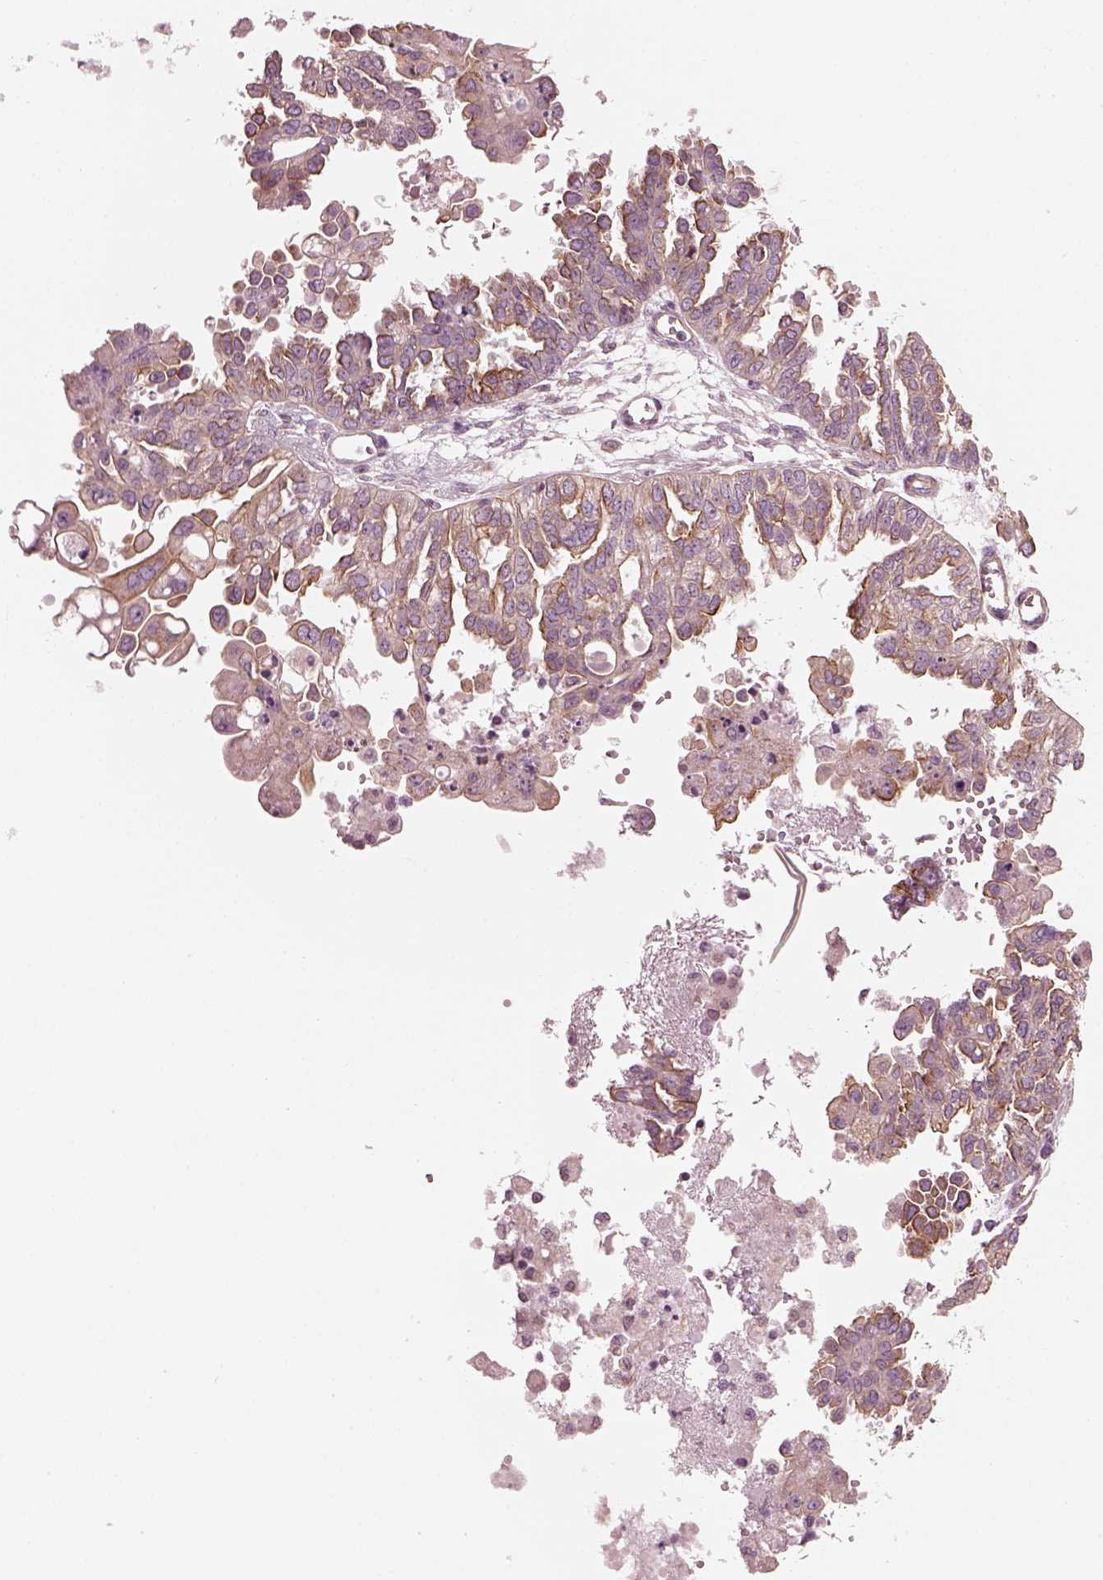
{"staining": {"intensity": "weak", "quantity": ">75%", "location": "cytoplasmic/membranous"}, "tissue": "ovarian cancer", "cell_type": "Tumor cells", "image_type": "cancer", "snomed": [{"axis": "morphology", "description": "Cystadenocarcinoma, serous, NOS"}, {"axis": "topography", "description": "Ovary"}], "caption": "Tumor cells reveal low levels of weak cytoplasmic/membranous expression in about >75% of cells in ovarian cancer (serous cystadenocarcinoma).", "gene": "ODAD1", "patient": {"sex": "female", "age": 53}}